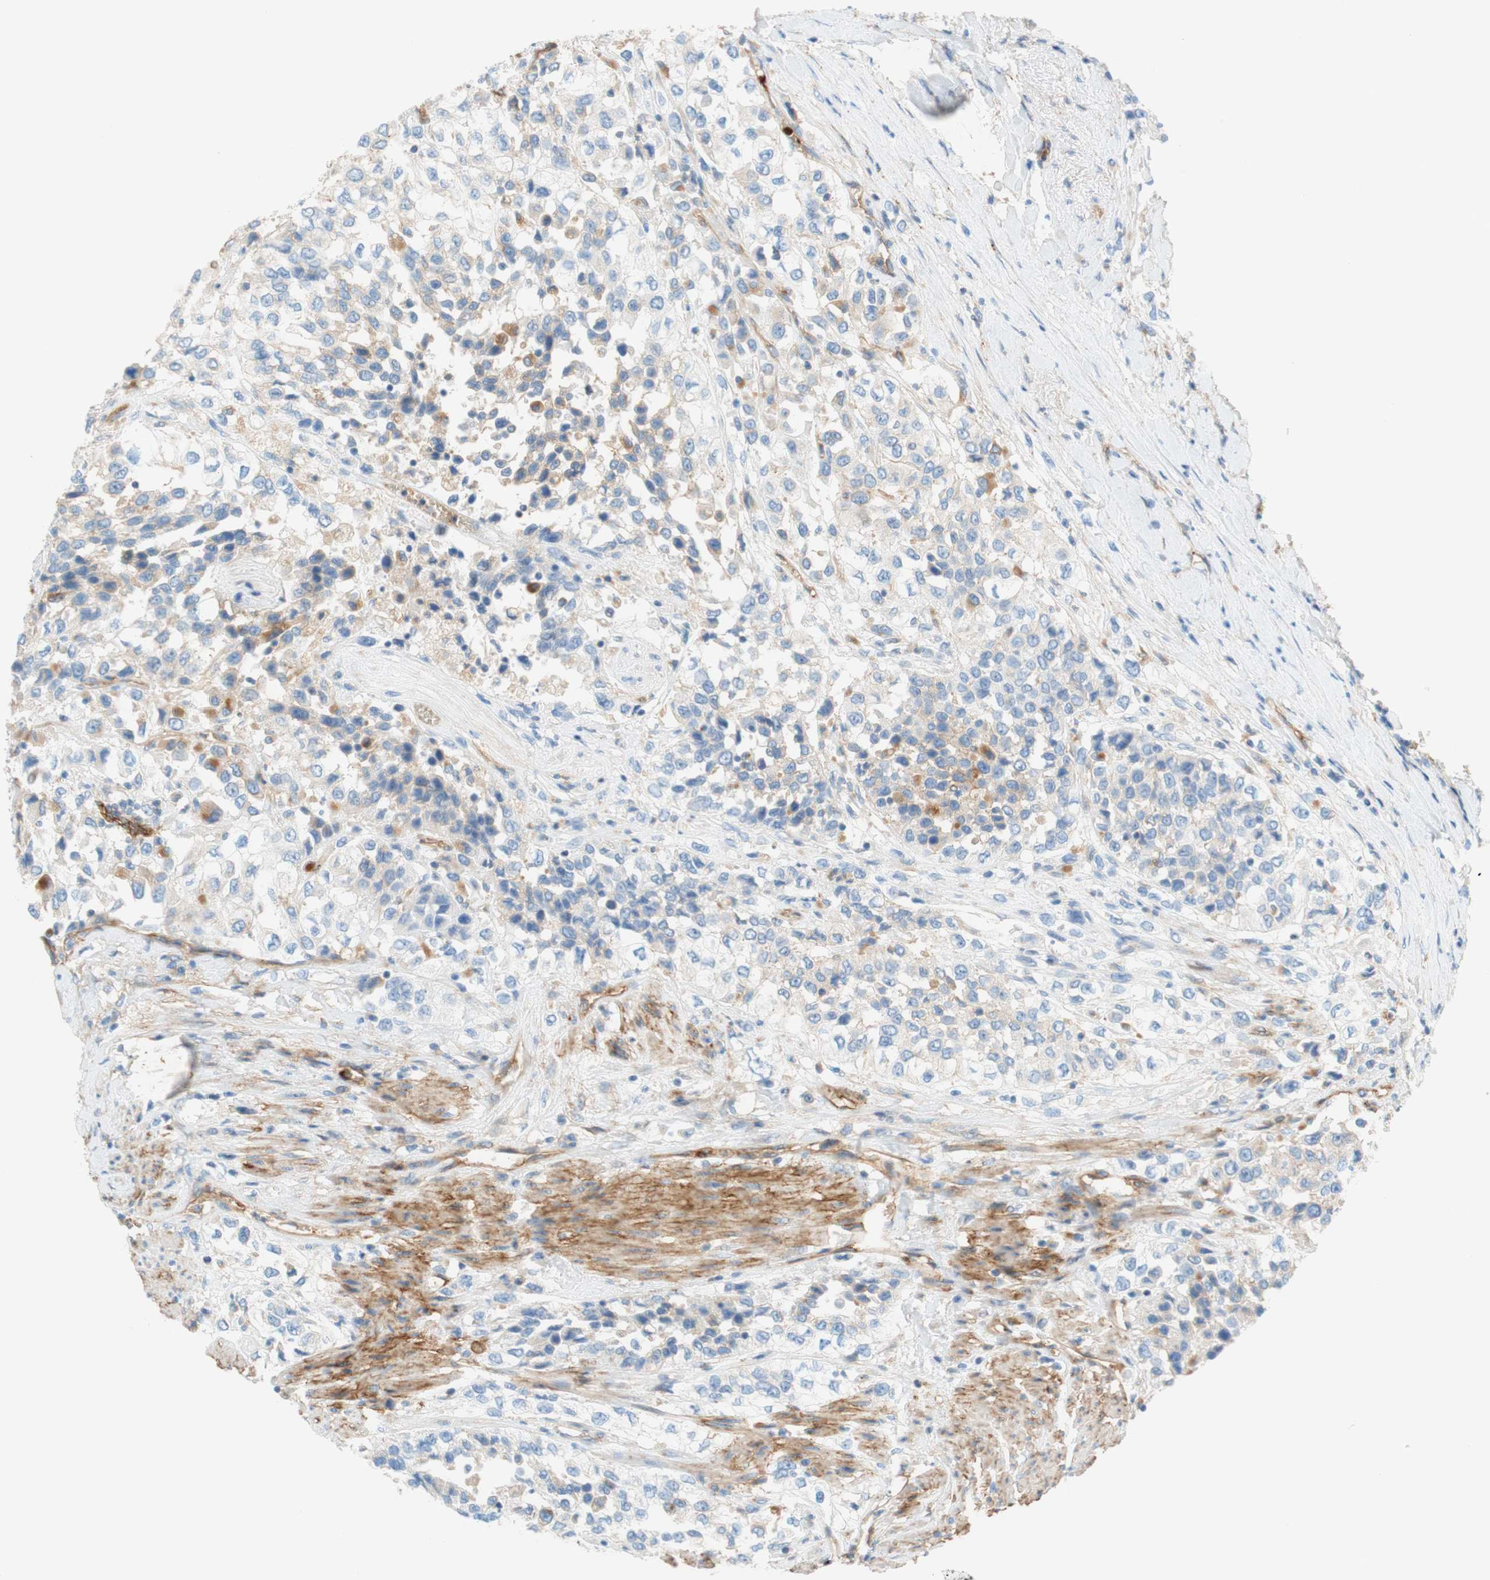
{"staining": {"intensity": "weak", "quantity": "<25%", "location": "cytoplasmic/membranous"}, "tissue": "urothelial cancer", "cell_type": "Tumor cells", "image_type": "cancer", "snomed": [{"axis": "morphology", "description": "Urothelial carcinoma, High grade"}, {"axis": "topography", "description": "Urinary bladder"}], "caption": "The IHC histopathology image has no significant expression in tumor cells of urothelial cancer tissue.", "gene": "STOM", "patient": {"sex": "female", "age": 80}}